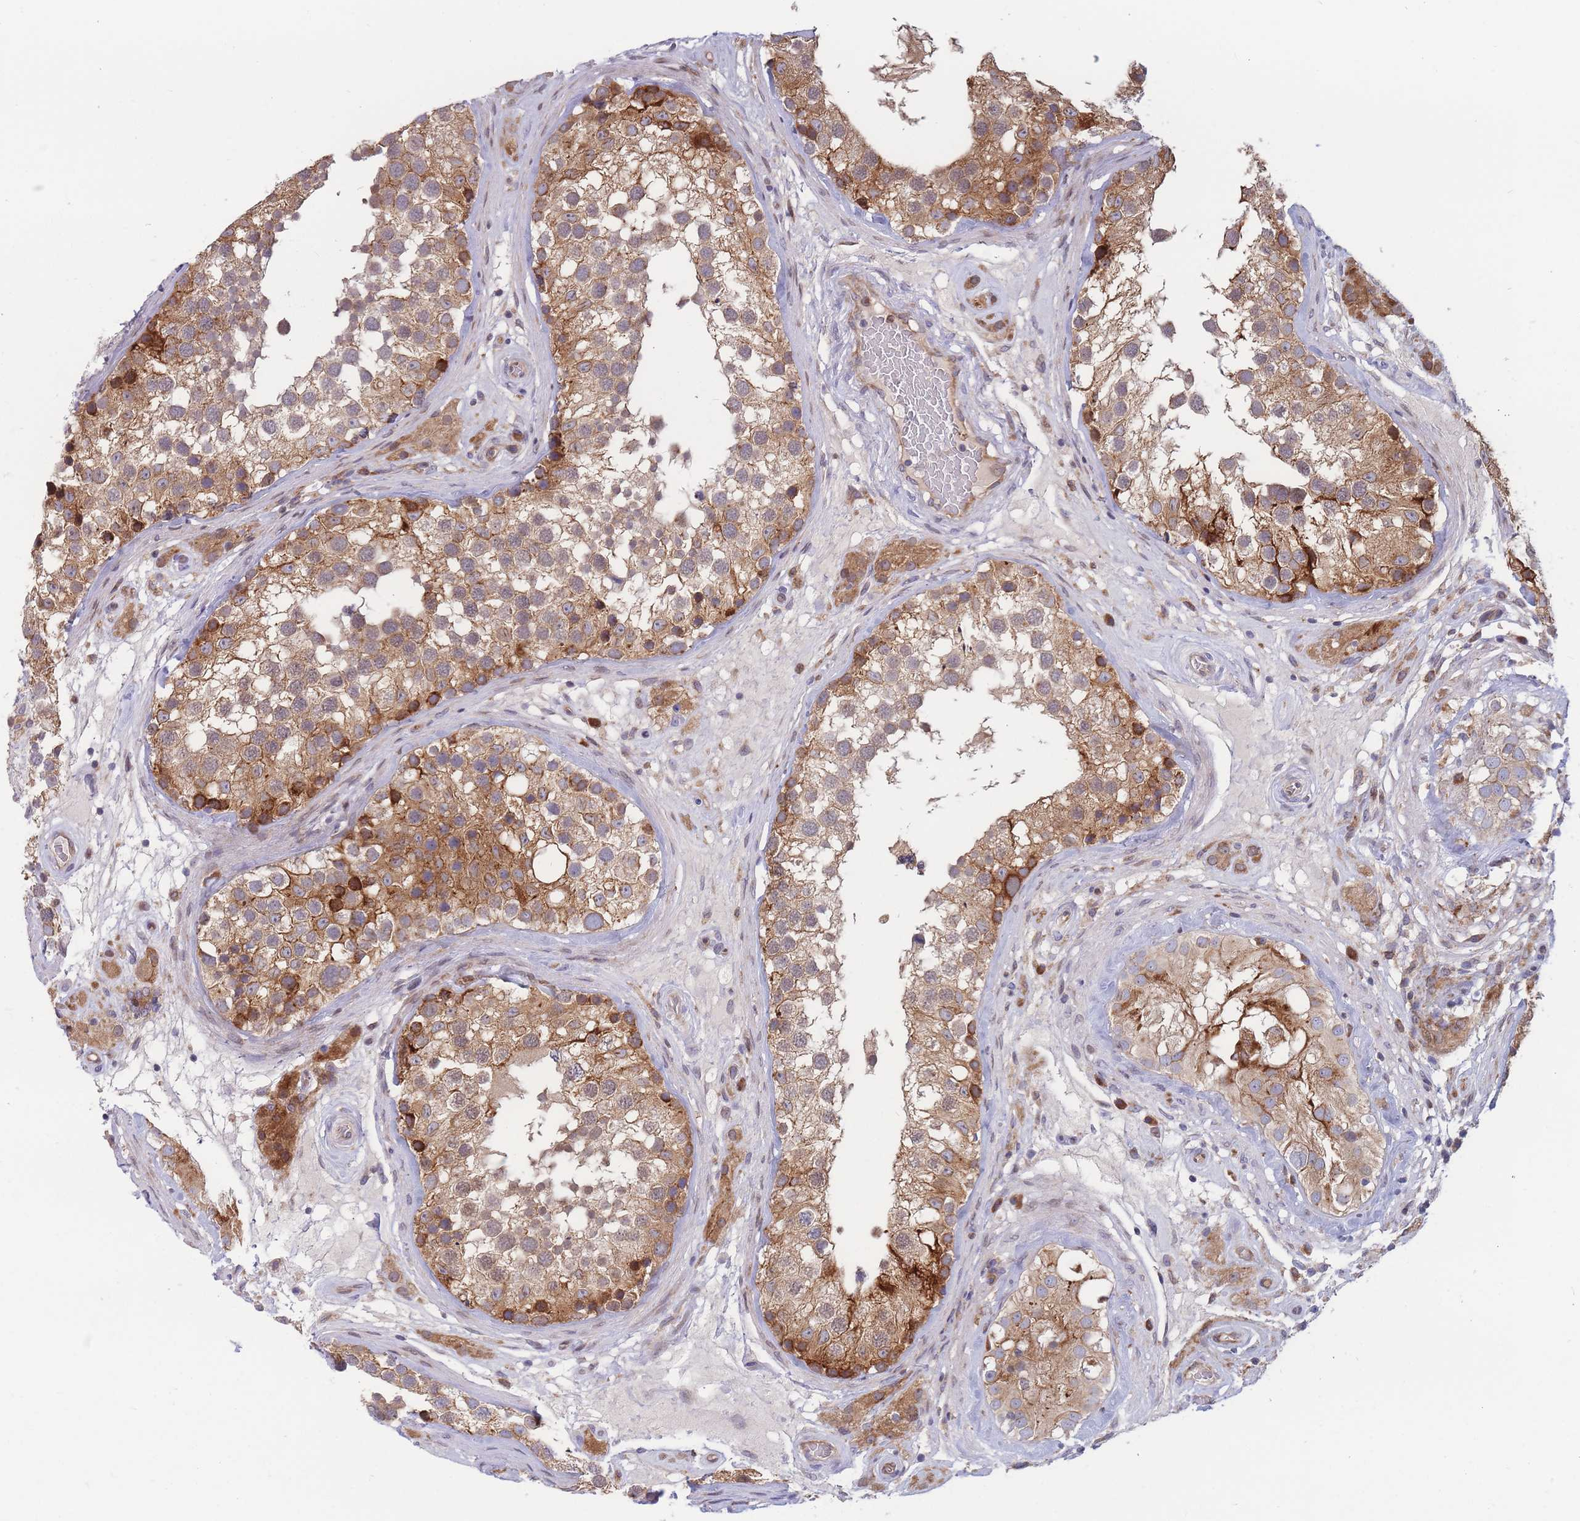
{"staining": {"intensity": "moderate", "quantity": ">75%", "location": "cytoplasmic/membranous"}, "tissue": "testis", "cell_type": "Cells in seminiferous ducts", "image_type": "normal", "snomed": [{"axis": "morphology", "description": "Normal tissue, NOS"}, {"axis": "topography", "description": "Testis"}], "caption": "Immunohistochemistry (IHC) photomicrograph of benign testis: human testis stained using IHC shows medium levels of moderate protein expression localized specifically in the cytoplasmic/membranous of cells in seminiferous ducts, appearing as a cytoplasmic/membranous brown color.", "gene": "TMEM131L", "patient": {"sex": "male", "age": 46}}